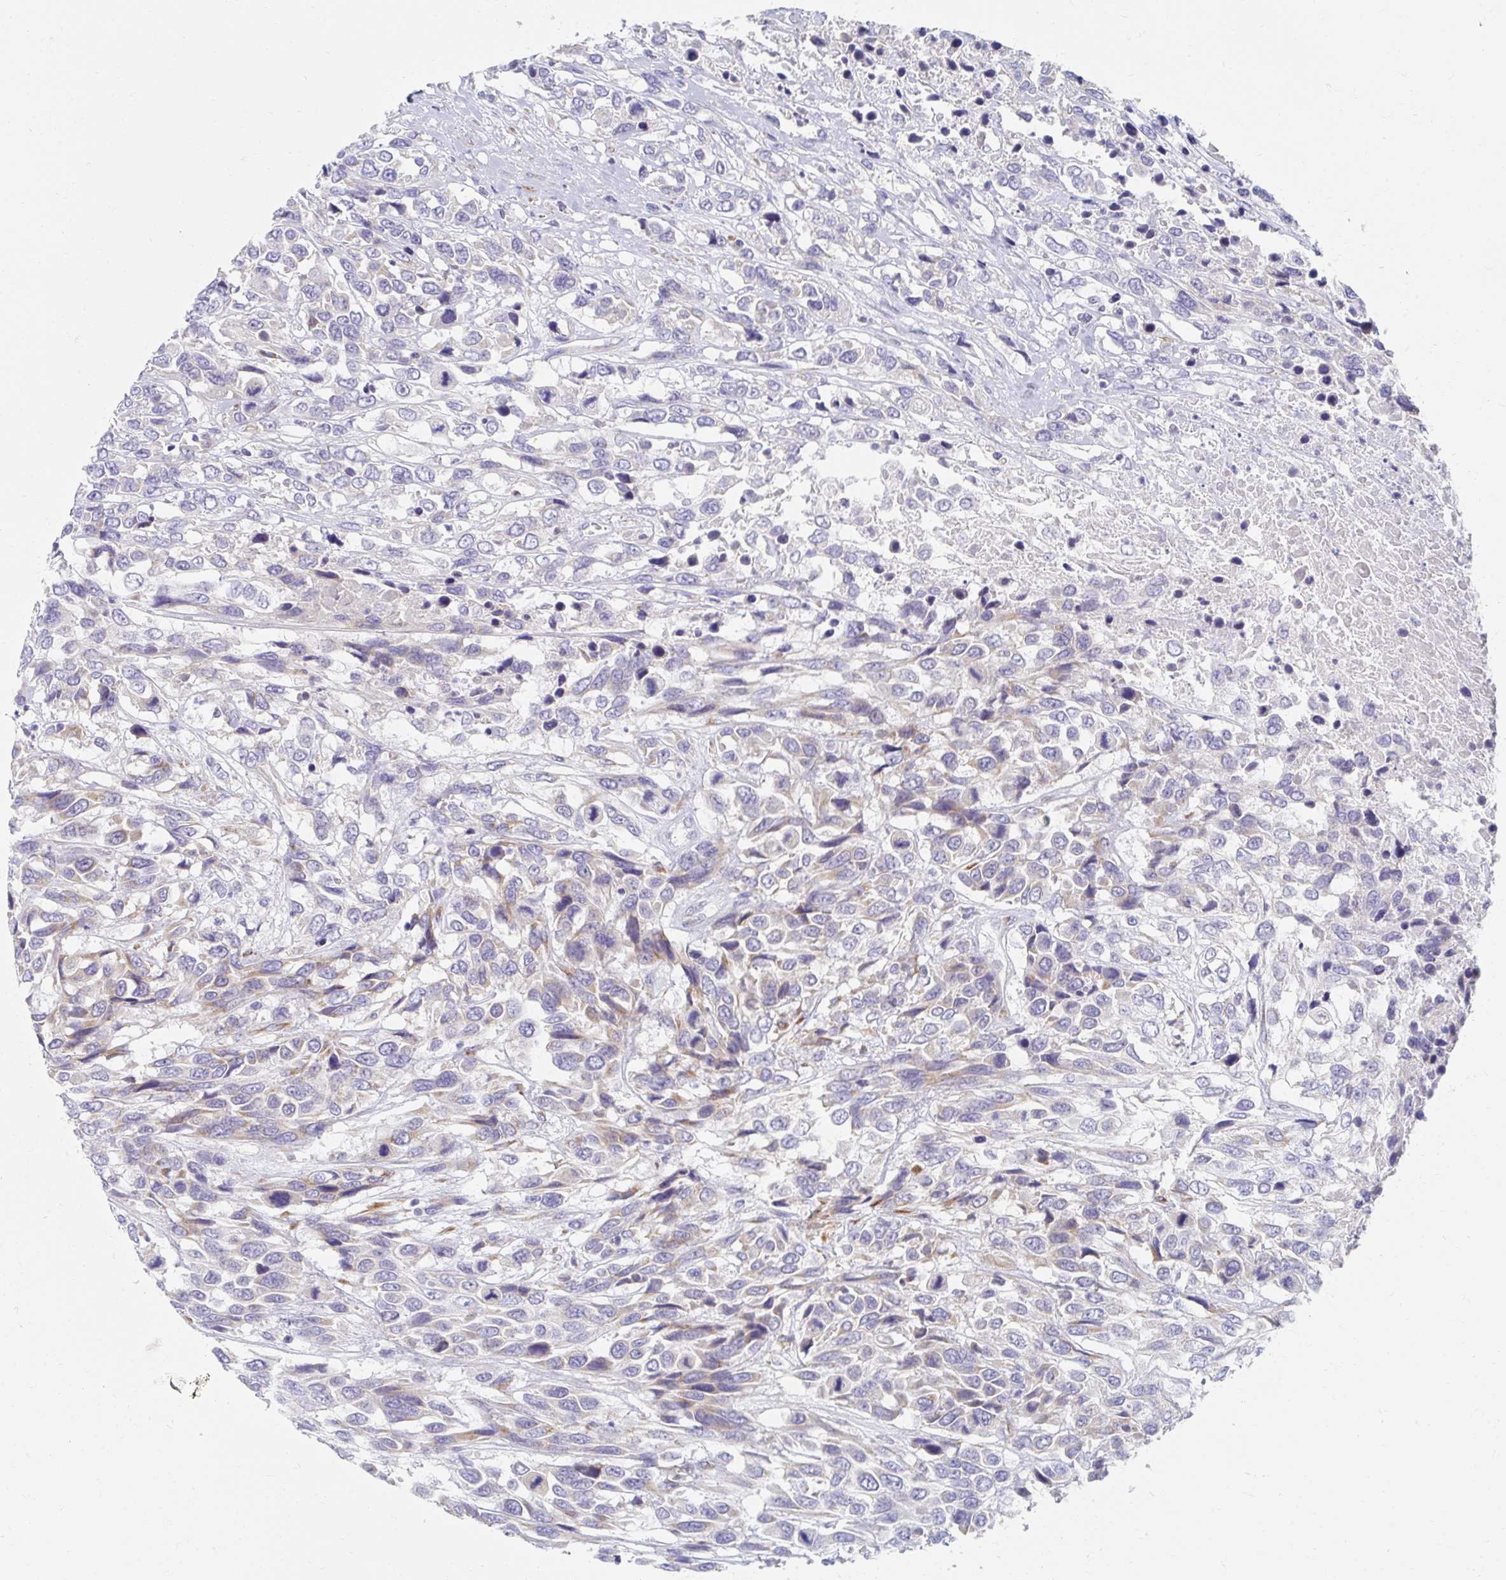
{"staining": {"intensity": "weak", "quantity": "<25%", "location": "cytoplasmic/membranous"}, "tissue": "urothelial cancer", "cell_type": "Tumor cells", "image_type": "cancer", "snomed": [{"axis": "morphology", "description": "Urothelial carcinoma, High grade"}, {"axis": "topography", "description": "Urinary bladder"}], "caption": "A micrograph of human urothelial carcinoma (high-grade) is negative for staining in tumor cells.", "gene": "MYLK2", "patient": {"sex": "female", "age": 70}}